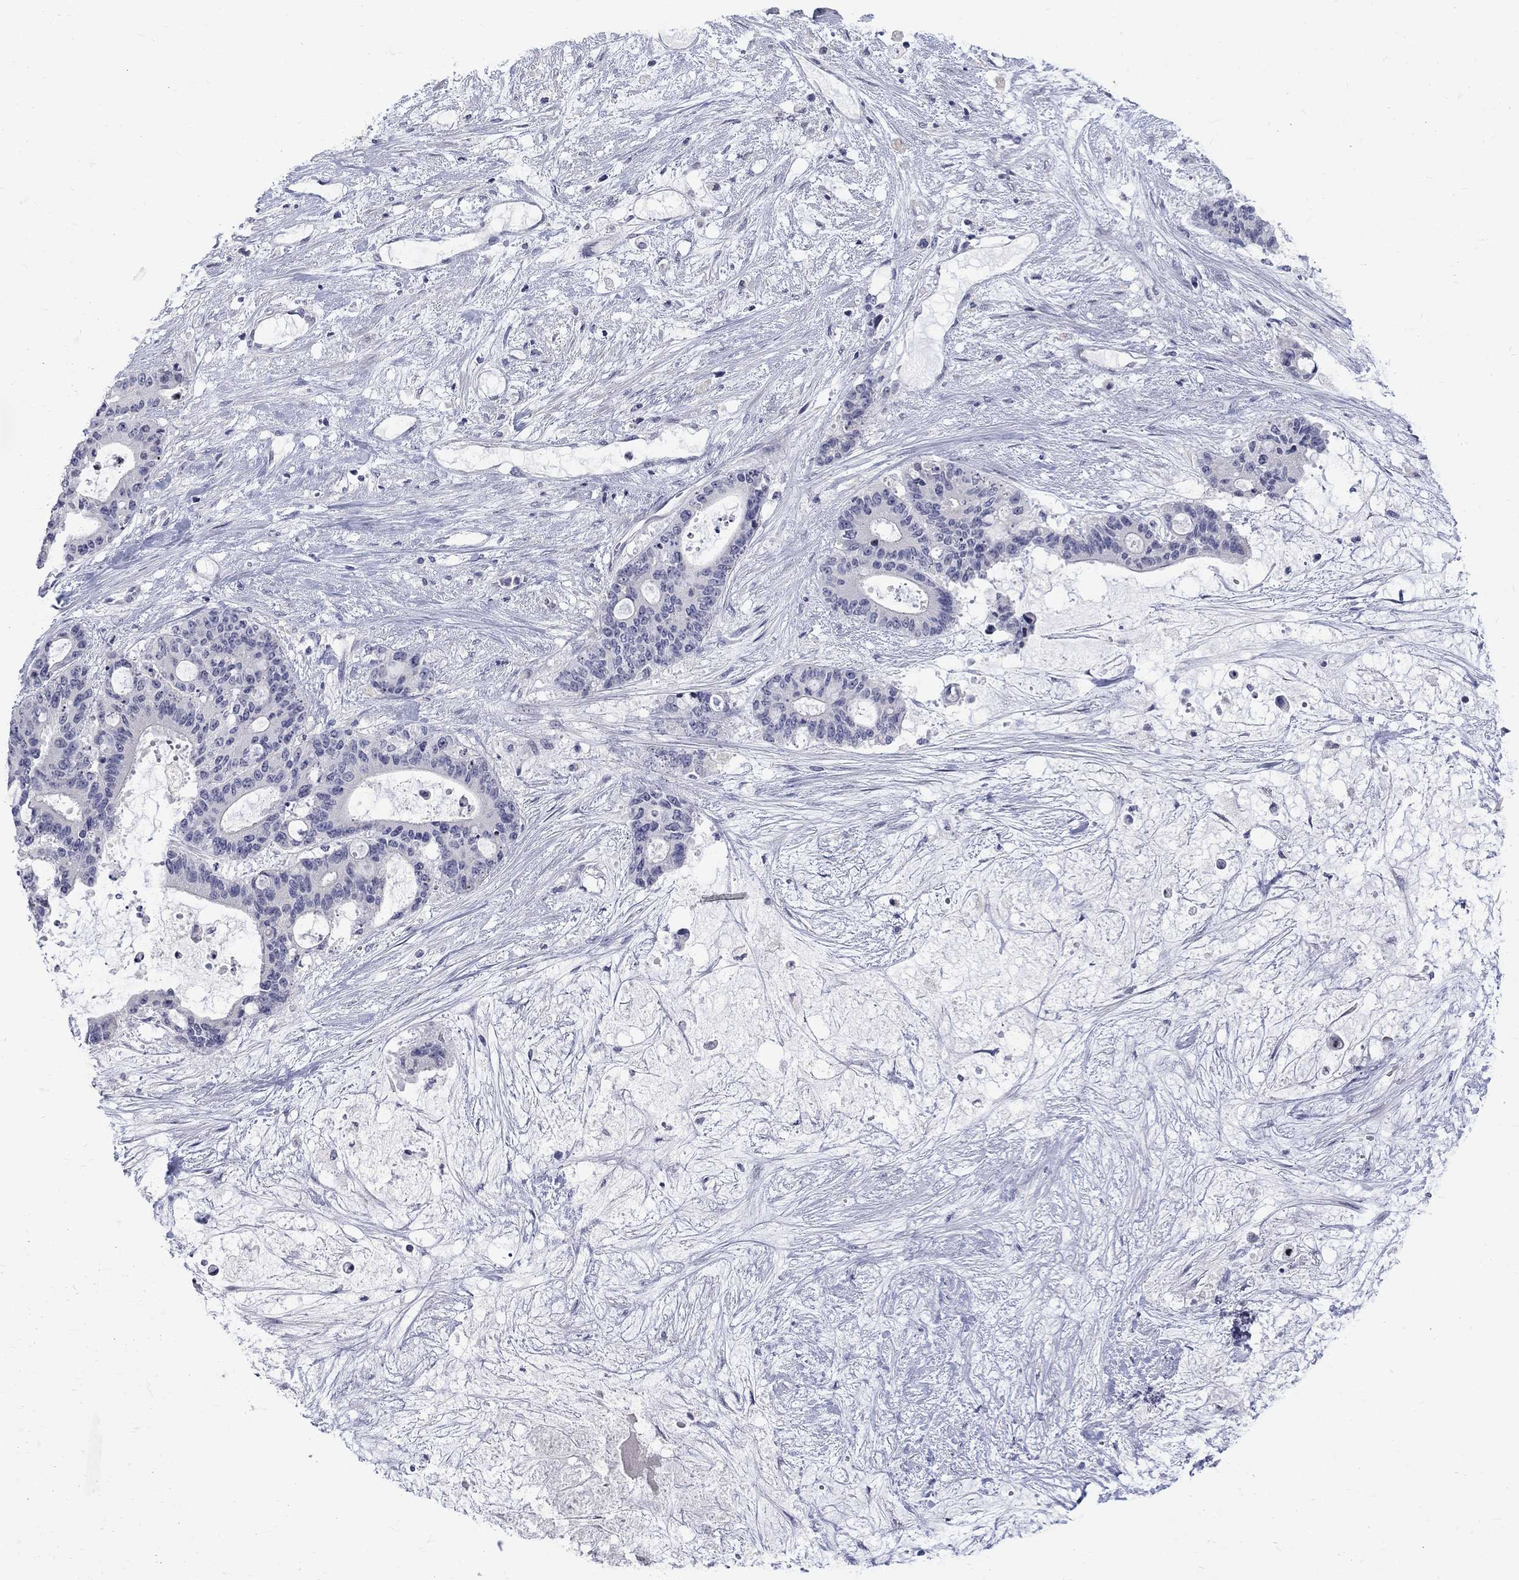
{"staining": {"intensity": "negative", "quantity": "none", "location": "none"}, "tissue": "liver cancer", "cell_type": "Tumor cells", "image_type": "cancer", "snomed": [{"axis": "morphology", "description": "Normal tissue, NOS"}, {"axis": "morphology", "description": "Cholangiocarcinoma"}, {"axis": "topography", "description": "Liver"}, {"axis": "topography", "description": "Peripheral nerve tissue"}], "caption": "An immunohistochemistry histopathology image of liver cholangiocarcinoma is shown. There is no staining in tumor cells of liver cholangiocarcinoma. (Brightfield microscopy of DAB immunohistochemistry (IHC) at high magnification).", "gene": "CTNND2", "patient": {"sex": "female", "age": 73}}